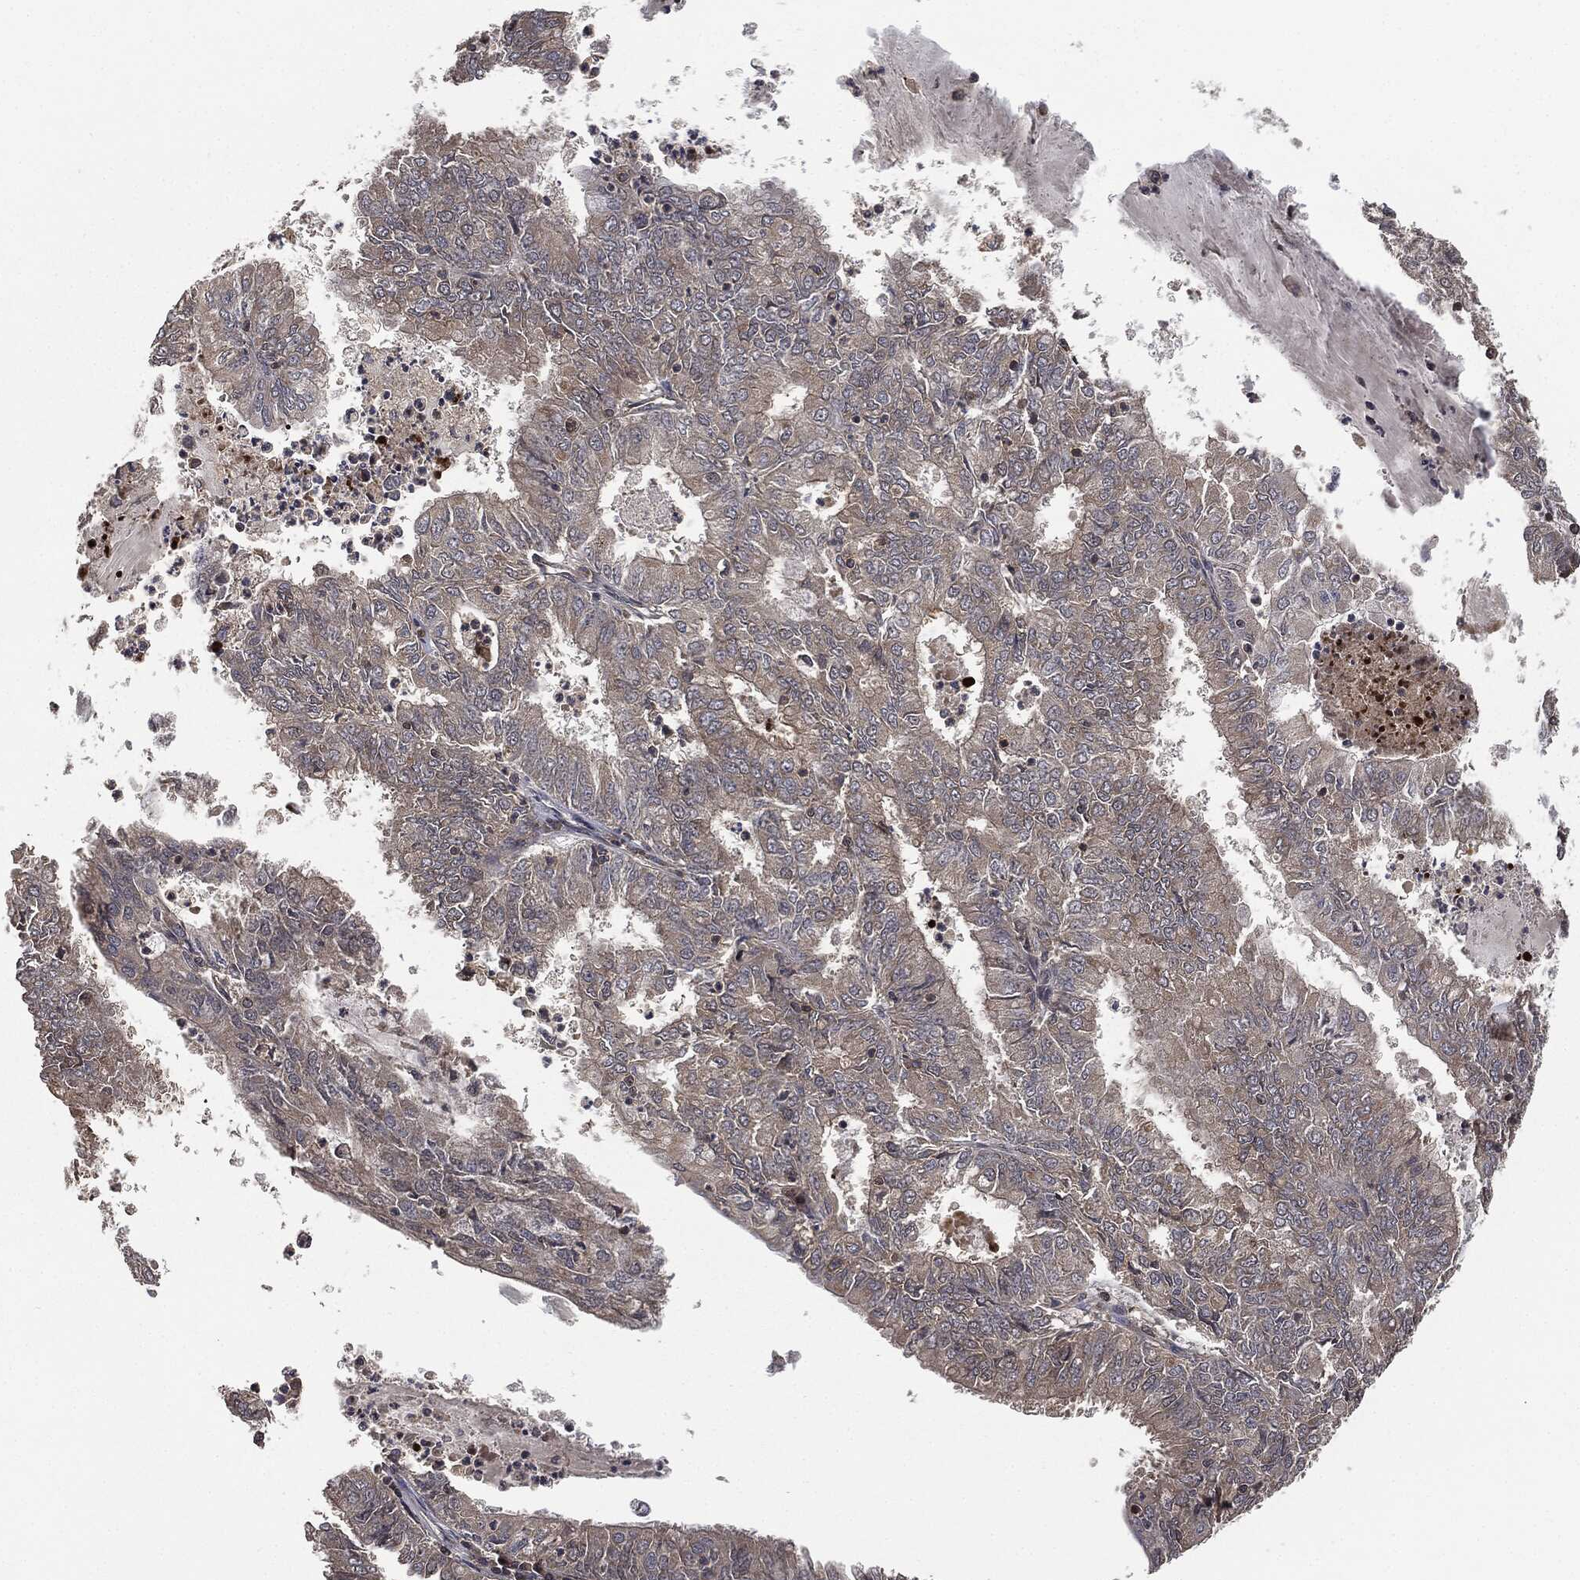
{"staining": {"intensity": "negative", "quantity": "none", "location": "none"}, "tissue": "endometrial cancer", "cell_type": "Tumor cells", "image_type": "cancer", "snomed": [{"axis": "morphology", "description": "Adenocarcinoma, NOS"}, {"axis": "topography", "description": "Endometrium"}], "caption": "Protein analysis of adenocarcinoma (endometrial) demonstrates no significant staining in tumor cells.", "gene": "ERBIN", "patient": {"sex": "female", "age": 57}}